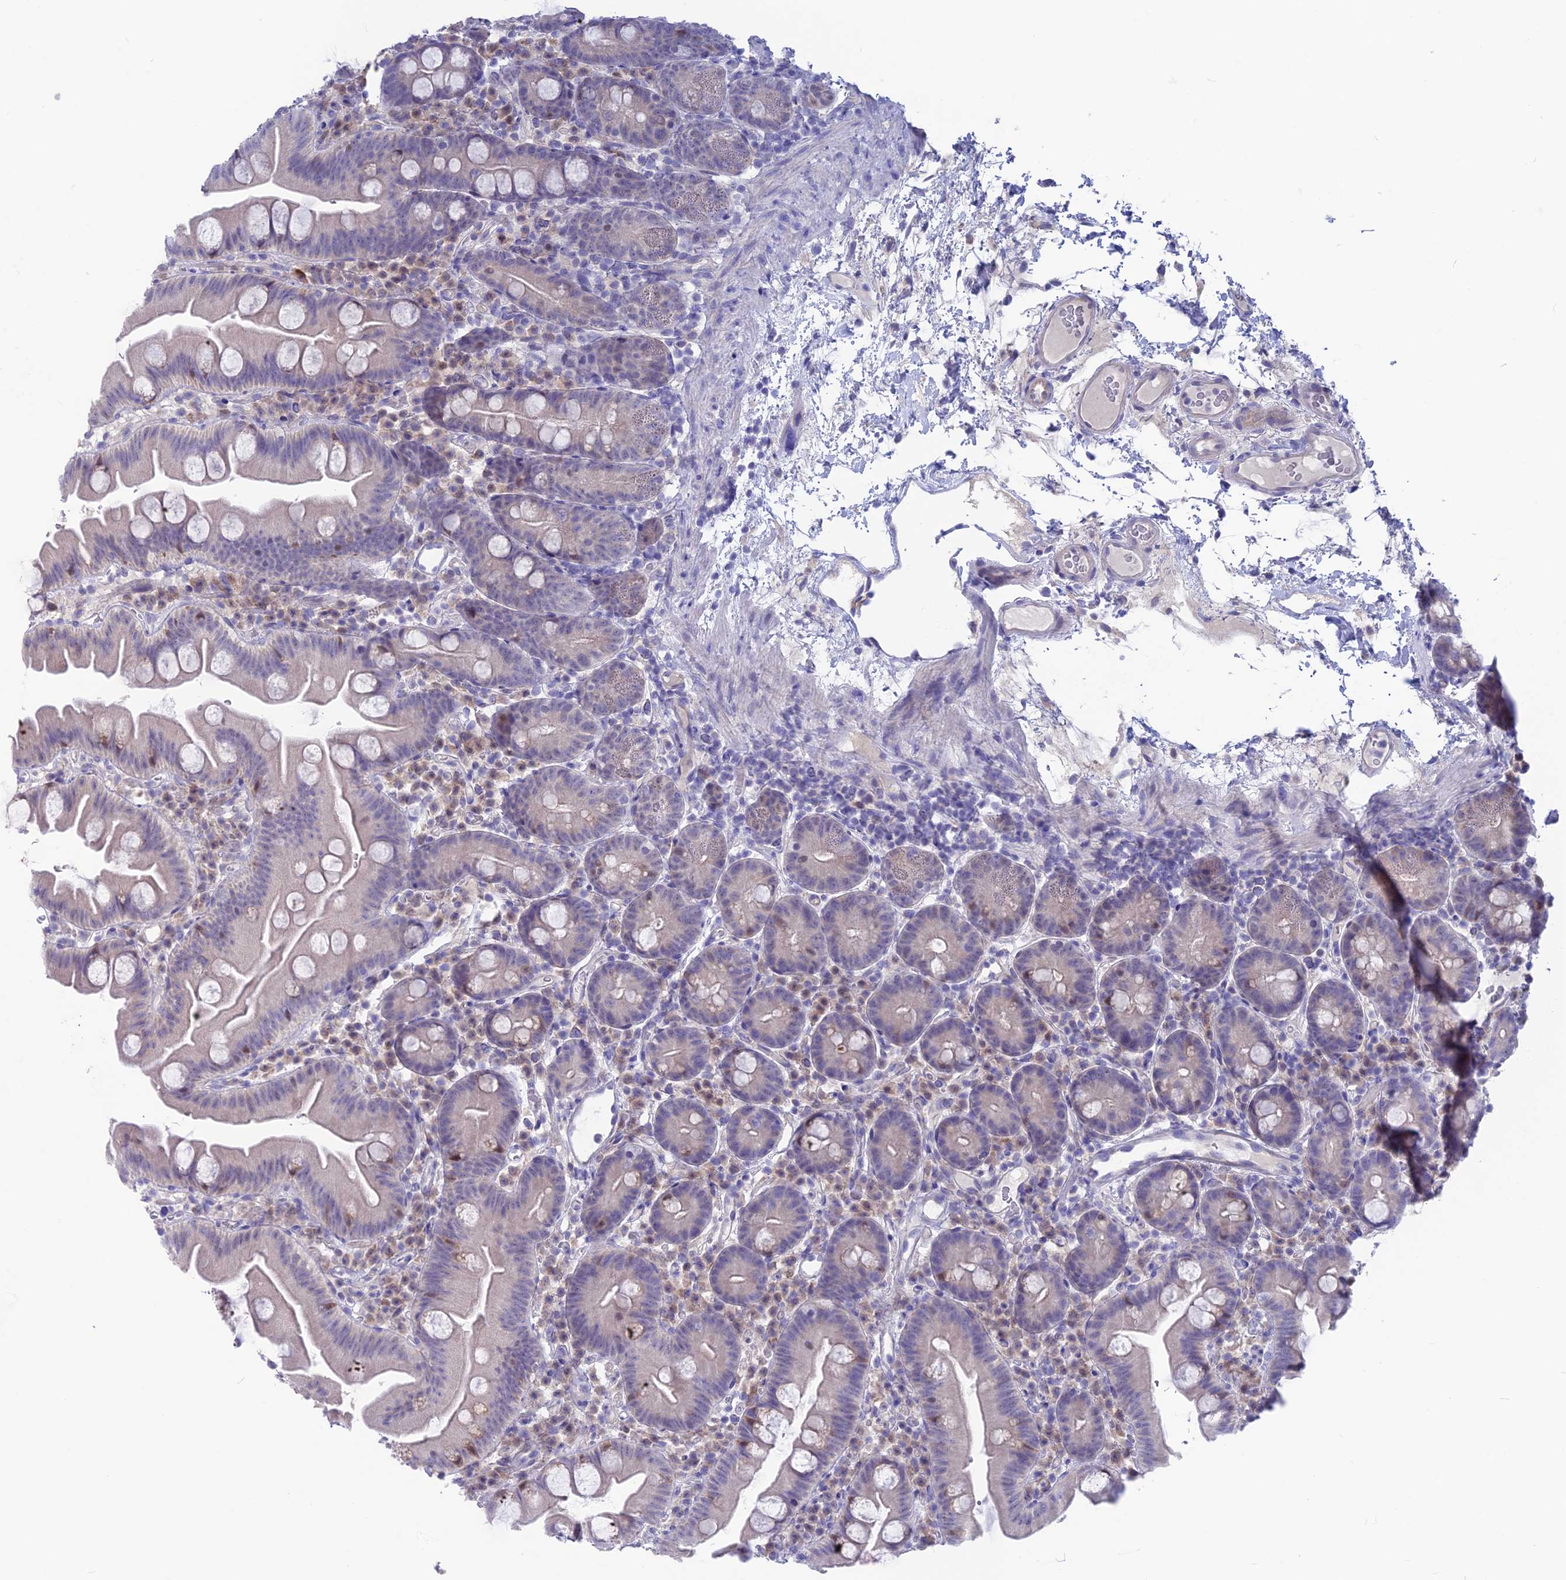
{"staining": {"intensity": "weak", "quantity": "25%-75%", "location": "cytoplasmic/membranous"}, "tissue": "small intestine", "cell_type": "Glandular cells", "image_type": "normal", "snomed": [{"axis": "morphology", "description": "Normal tissue, NOS"}, {"axis": "topography", "description": "Small intestine"}], "caption": "Immunohistochemistry (DAB) staining of benign small intestine demonstrates weak cytoplasmic/membranous protein positivity in approximately 25%-75% of glandular cells.", "gene": "SNTN", "patient": {"sex": "female", "age": 68}}